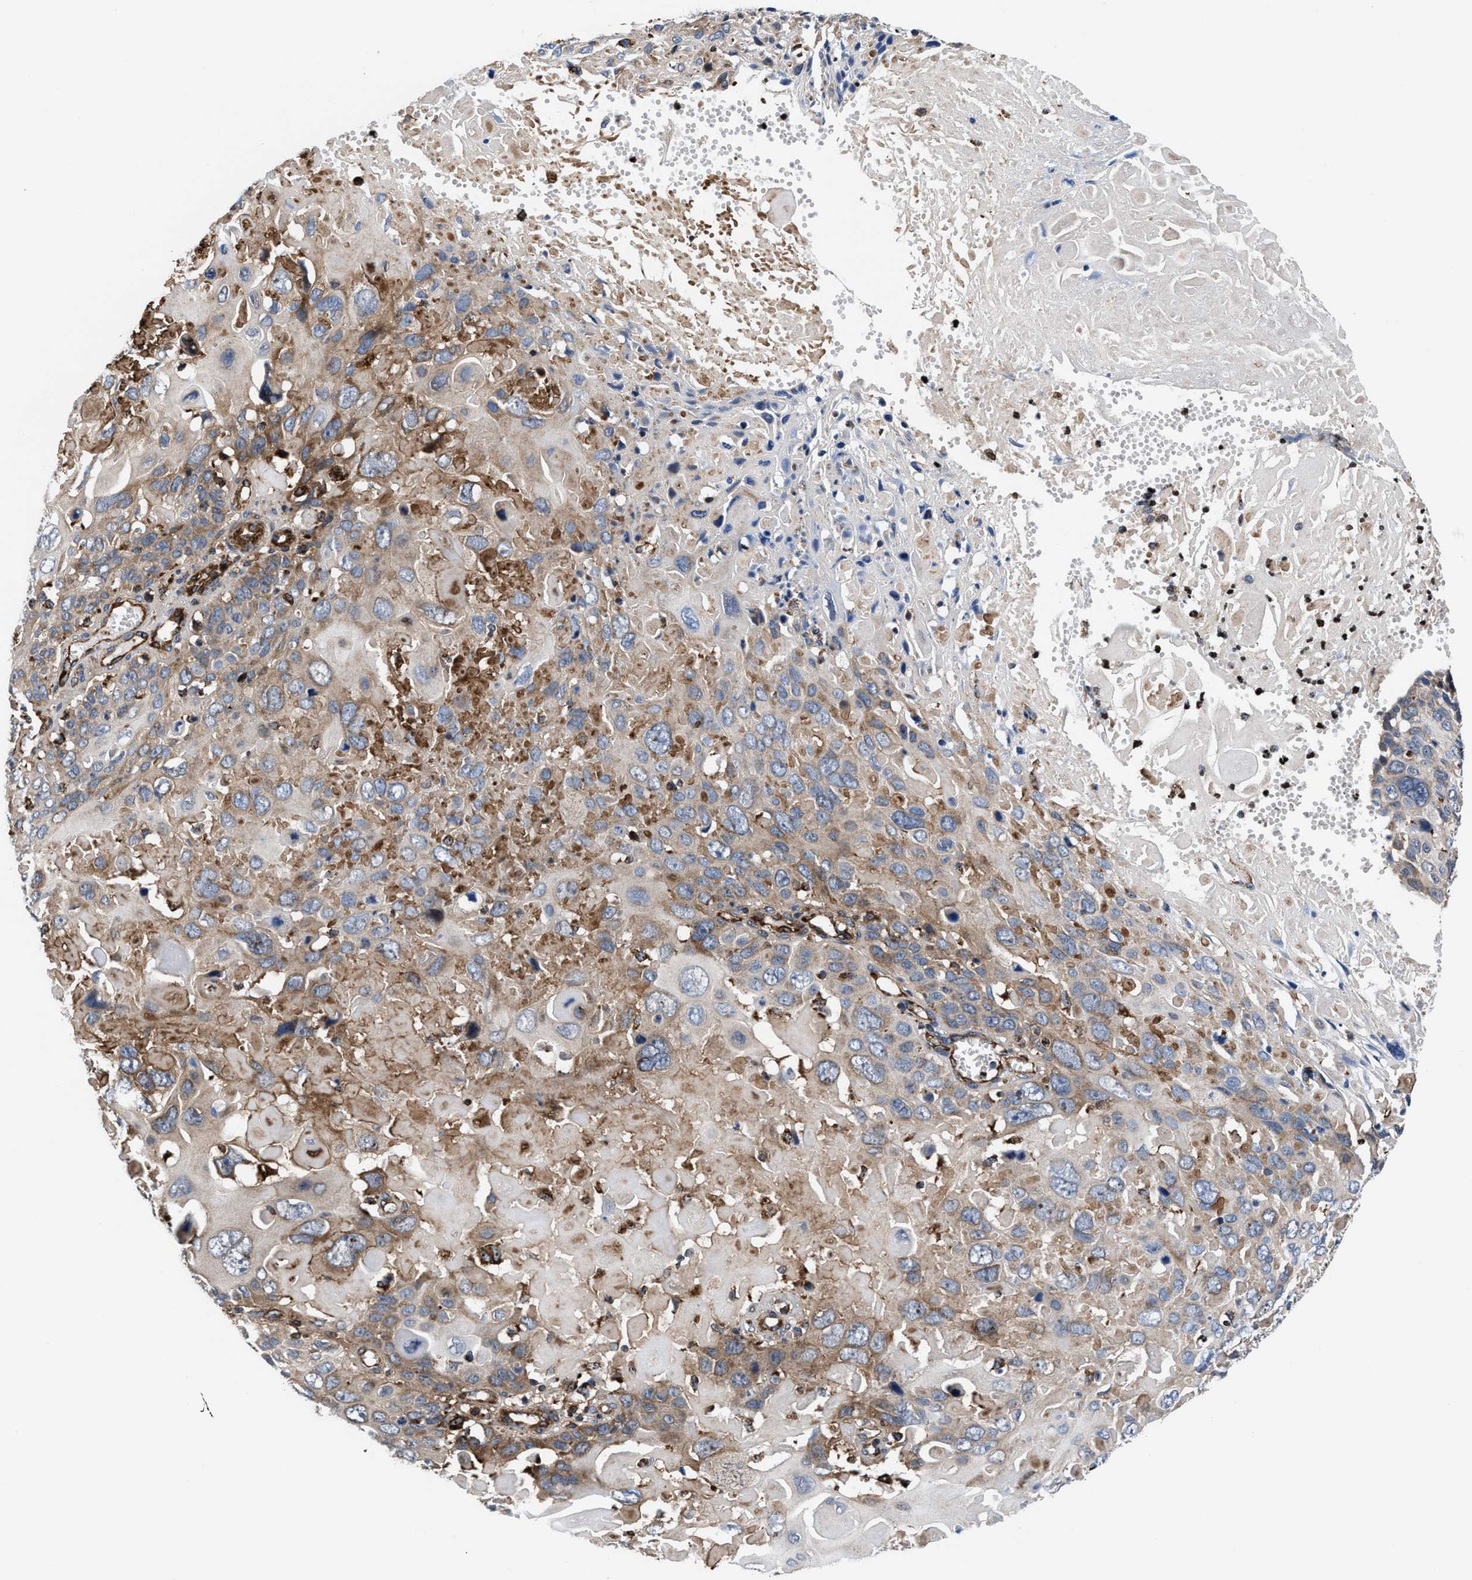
{"staining": {"intensity": "moderate", "quantity": "<25%", "location": "cytoplasmic/membranous"}, "tissue": "cervical cancer", "cell_type": "Tumor cells", "image_type": "cancer", "snomed": [{"axis": "morphology", "description": "Squamous cell carcinoma, NOS"}, {"axis": "topography", "description": "Cervix"}], "caption": "Immunohistochemistry of human cervical cancer displays low levels of moderate cytoplasmic/membranous expression in about <25% of tumor cells.", "gene": "PRR15L", "patient": {"sex": "female", "age": 74}}